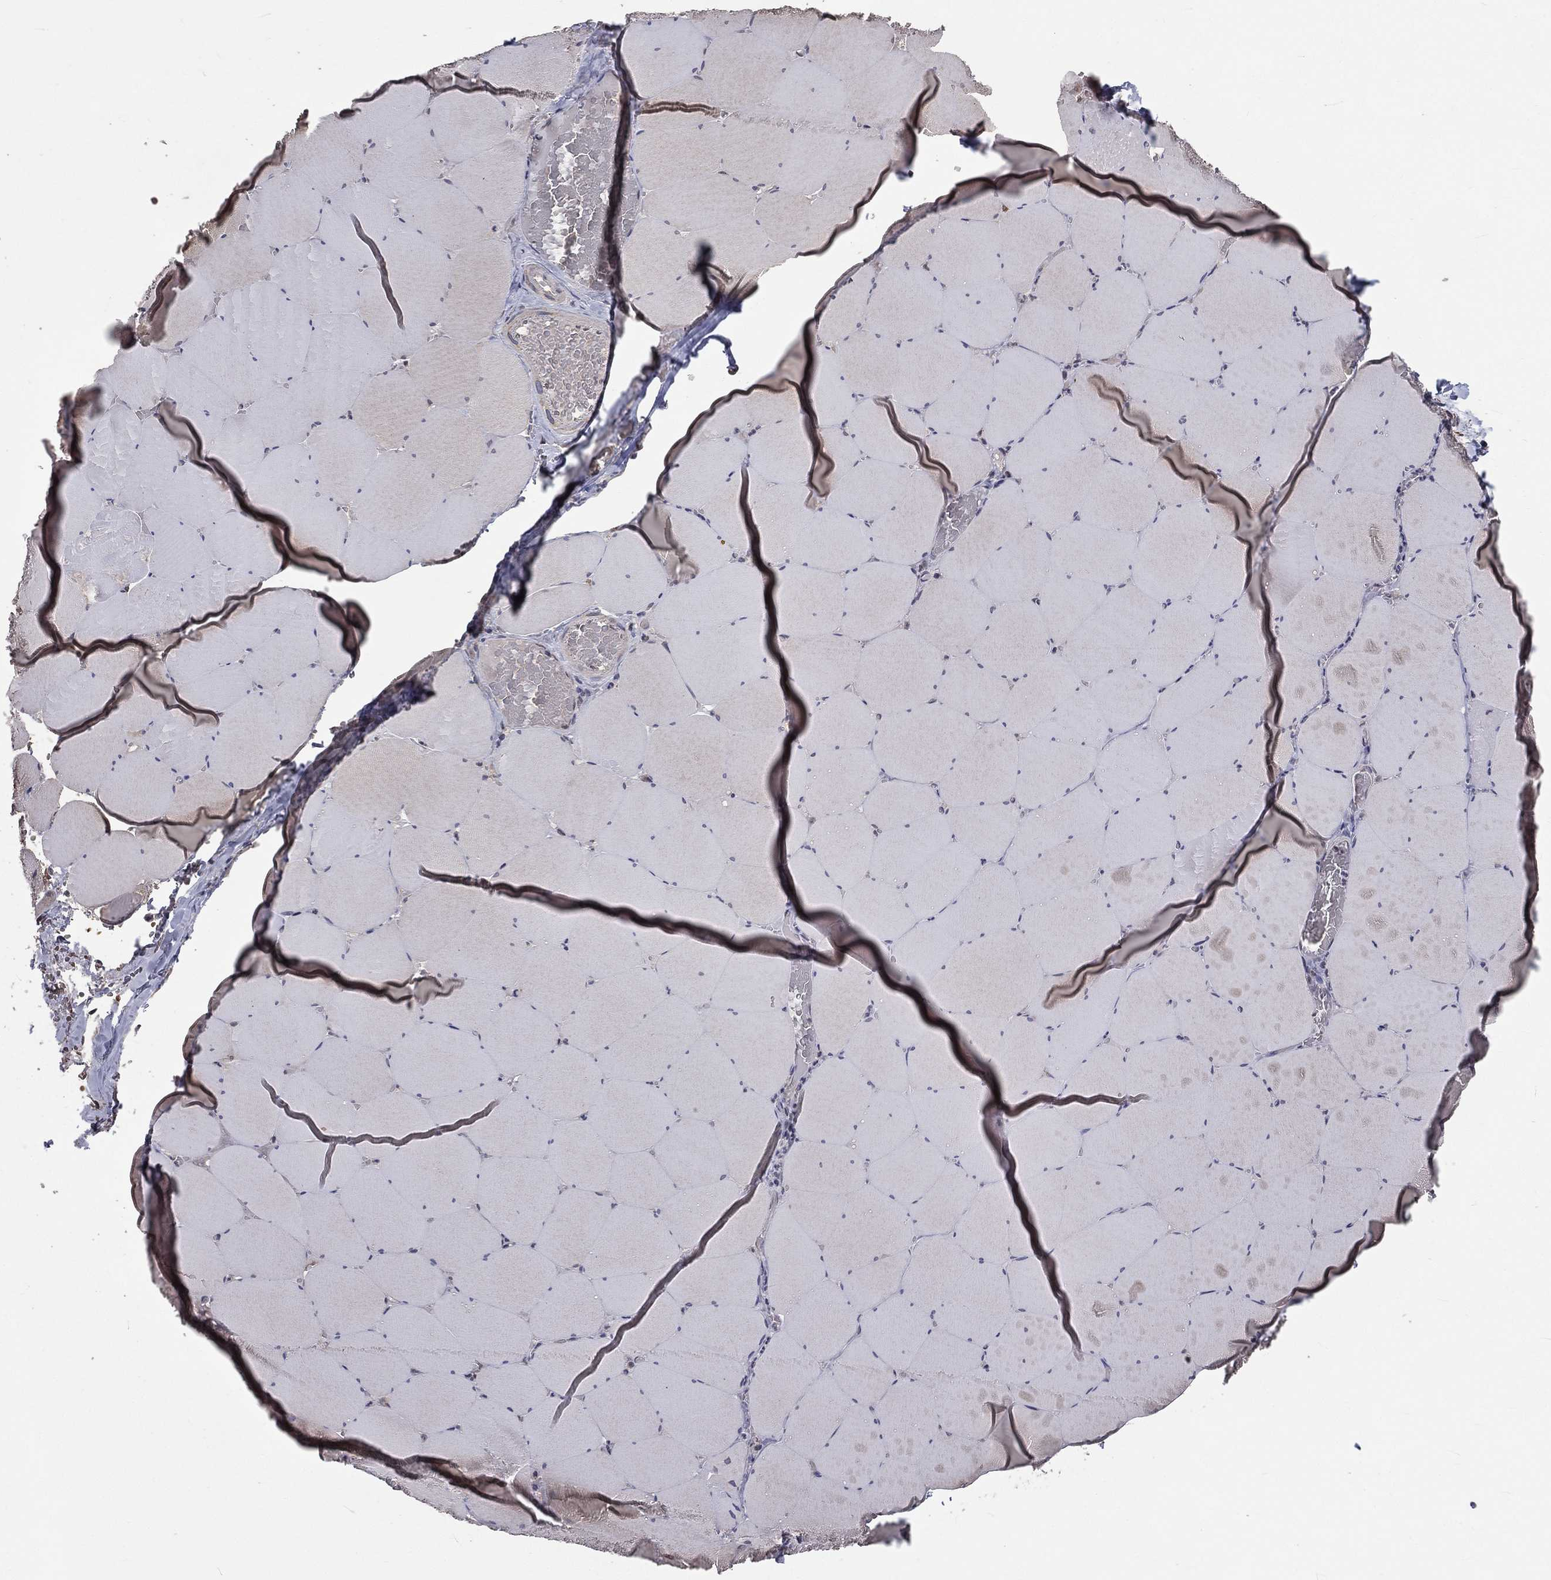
{"staining": {"intensity": "weak", "quantity": "<25%", "location": "cytoplasmic/membranous"}, "tissue": "skeletal muscle", "cell_type": "Myocytes", "image_type": "normal", "snomed": [{"axis": "morphology", "description": "Normal tissue, NOS"}, {"axis": "morphology", "description": "Malignant melanoma, Metastatic site"}, {"axis": "topography", "description": "Skeletal muscle"}], "caption": "Skeletal muscle stained for a protein using immunohistochemistry demonstrates no expression myocytes.", "gene": "MRPL46", "patient": {"sex": "male", "age": 50}}